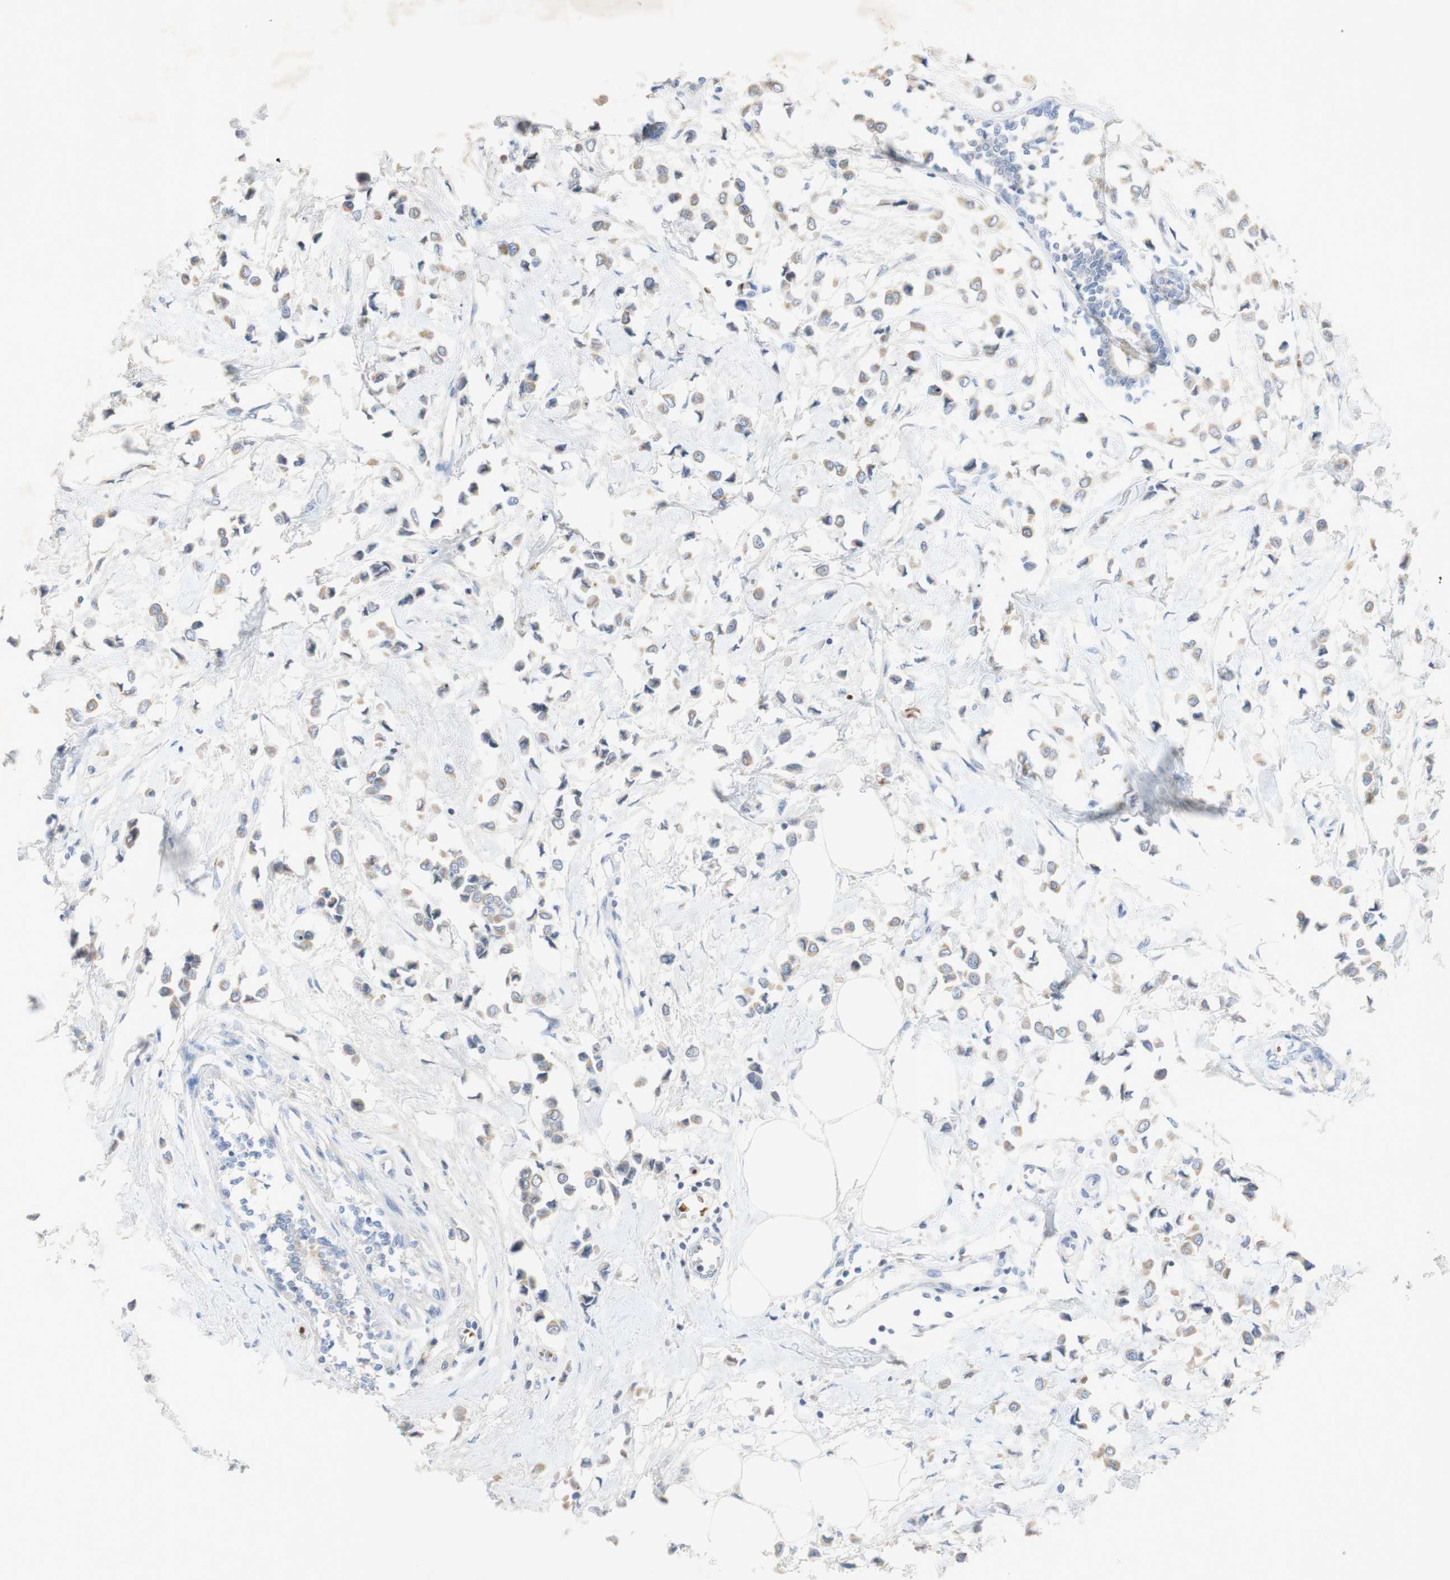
{"staining": {"intensity": "weak", "quantity": "25%-75%", "location": "cytoplasmic/membranous"}, "tissue": "breast cancer", "cell_type": "Tumor cells", "image_type": "cancer", "snomed": [{"axis": "morphology", "description": "Lobular carcinoma"}, {"axis": "topography", "description": "Breast"}], "caption": "Approximately 25%-75% of tumor cells in human lobular carcinoma (breast) show weak cytoplasmic/membranous protein staining as visualized by brown immunohistochemical staining.", "gene": "EPO", "patient": {"sex": "female", "age": 51}}